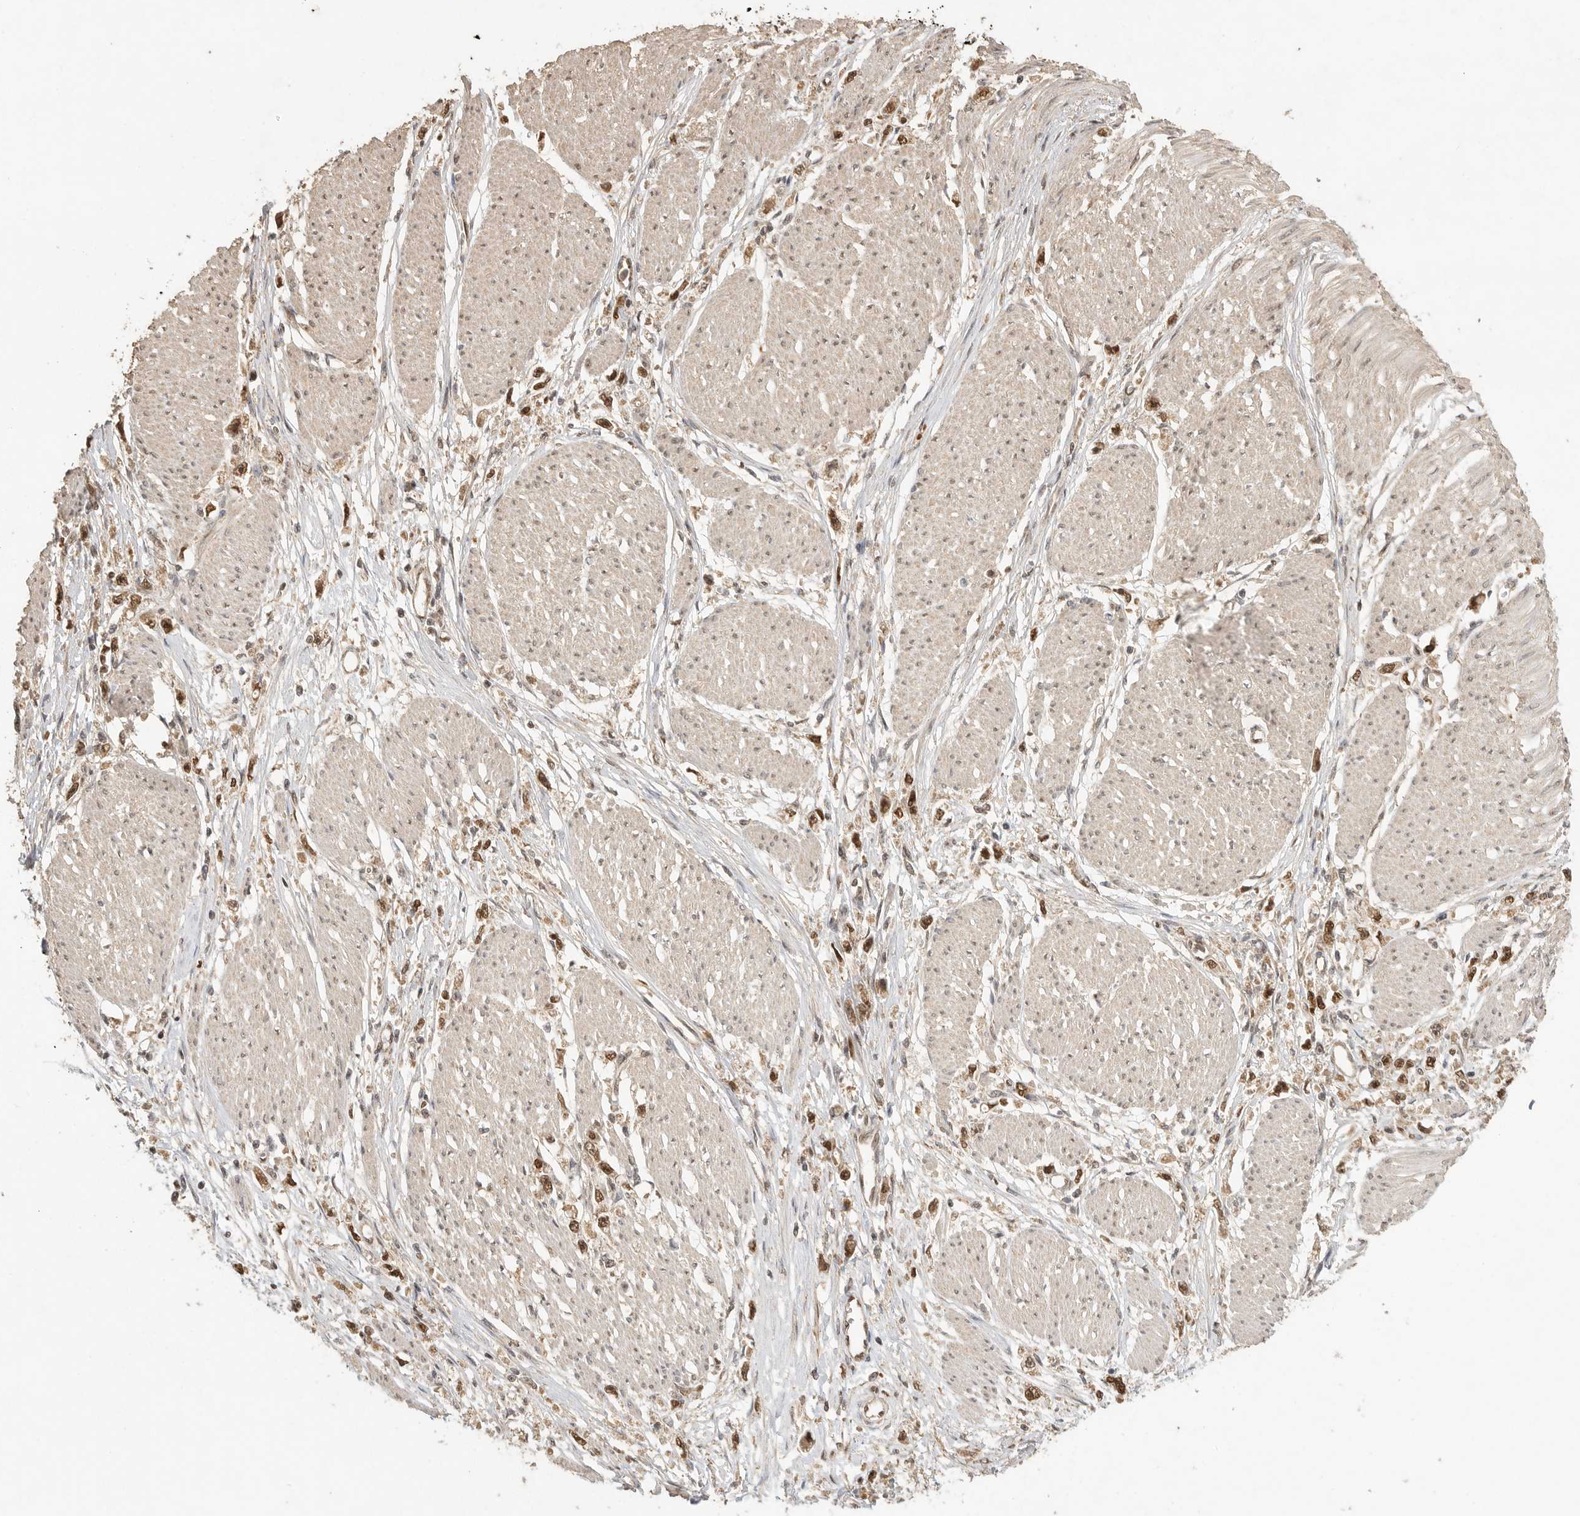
{"staining": {"intensity": "strong", "quantity": "25%-75%", "location": "nuclear"}, "tissue": "stomach cancer", "cell_type": "Tumor cells", "image_type": "cancer", "snomed": [{"axis": "morphology", "description": "Adenocarcinoma, NOS"}, {"axis": "topography", "description": "Stomach"}], "caption": "Stomach cancer (adenocarcinoma) stained with IHC displays strong nuclear staining in about 25%-75% of tumor cells. The staining is performed using DAB brown chromogen to label protein expression. The nuclei are counter-stained blue using hematoxylin.", "gene": "DFFA", "patient": {"sex": "female", "age": 59}}